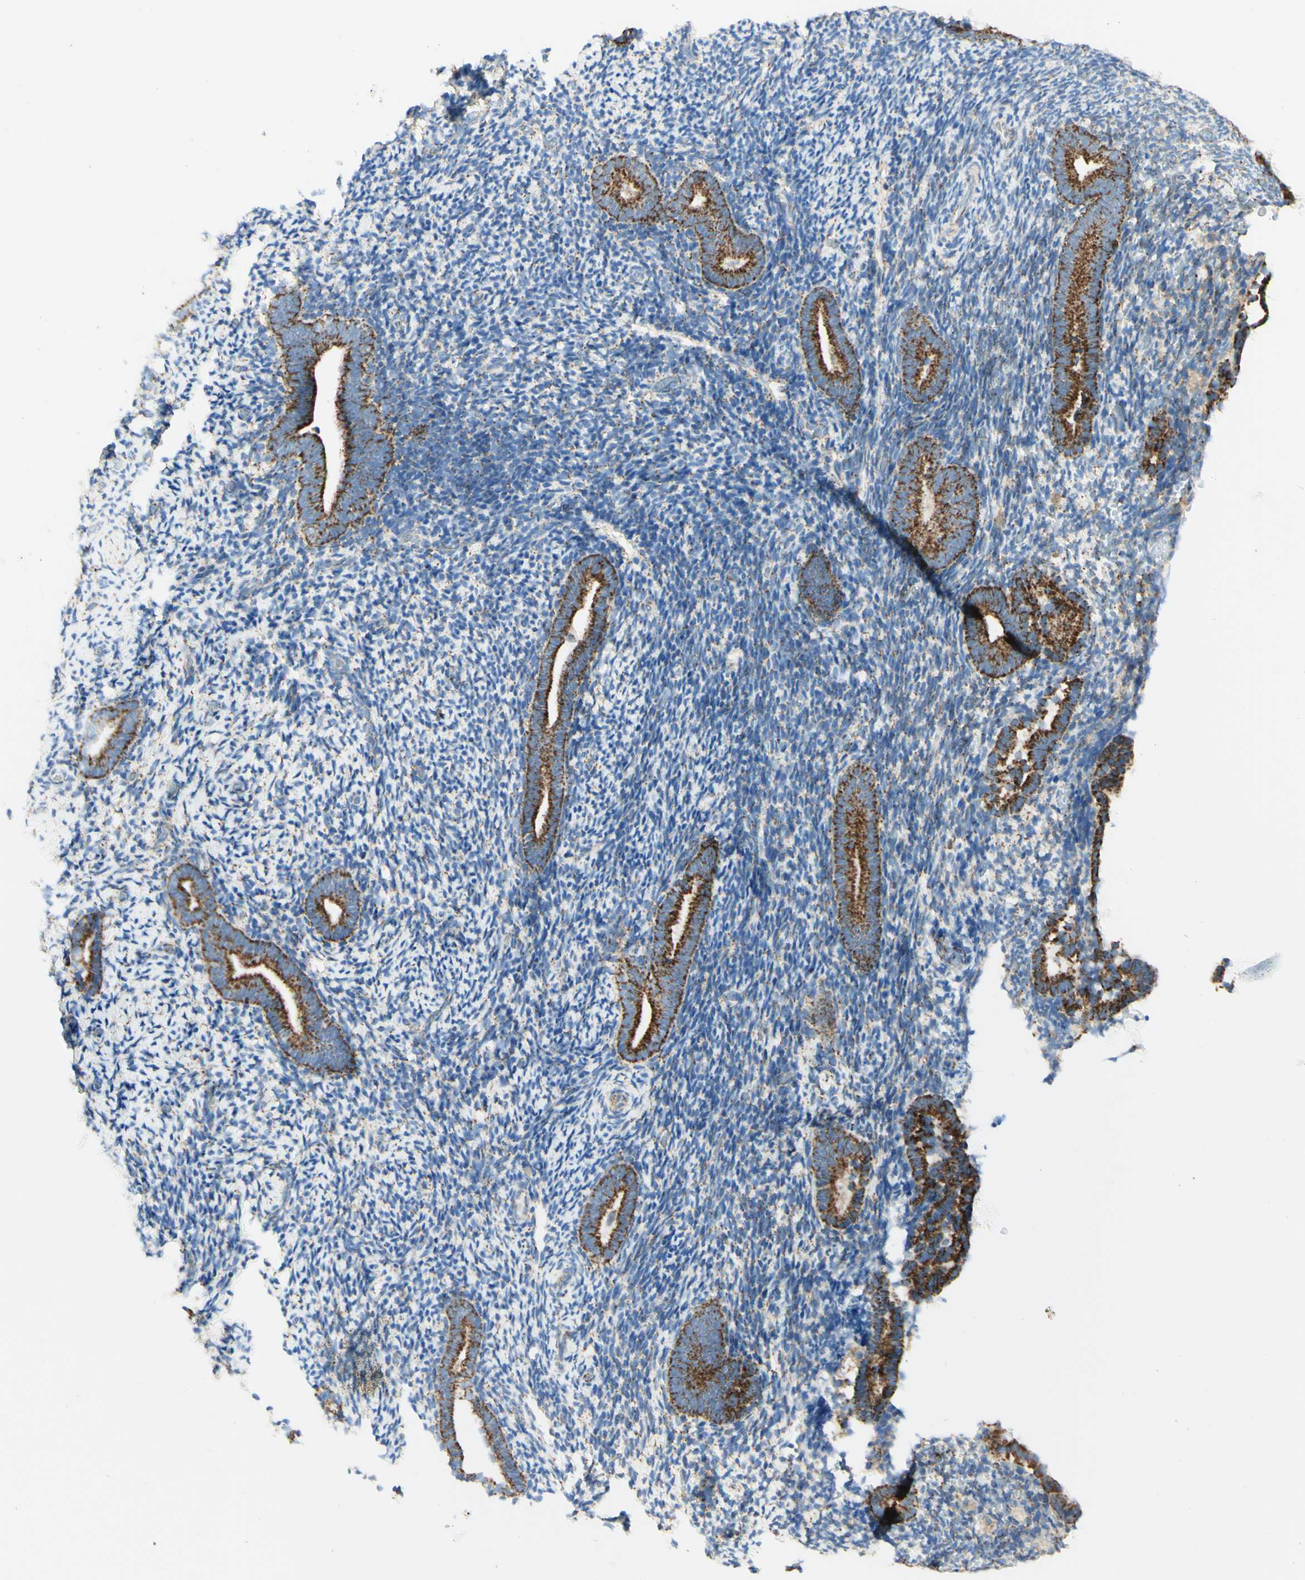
{"staining": {"intensity": "weak", "quantity": "<25%", "location": "cytoplasmic/membranous"}, "tissue": "endometrium", "cell_type": "Cells in endometrial stroma", "image_type": "normal", "snomed": [{"axis": "morphology", "description": "Normal tissue, NOS"}, {"axis": "topography", "description": "Endometrium"}], "caption": "A micrograph of endometrium stained for a protein demonstrates no brown staining in cells in endometrial stroma. (DAB IHC visualized using brightfield microscopy, high magnification).", "gene": "ARMC10", "patient": {"sex": "female", "age": 51}}